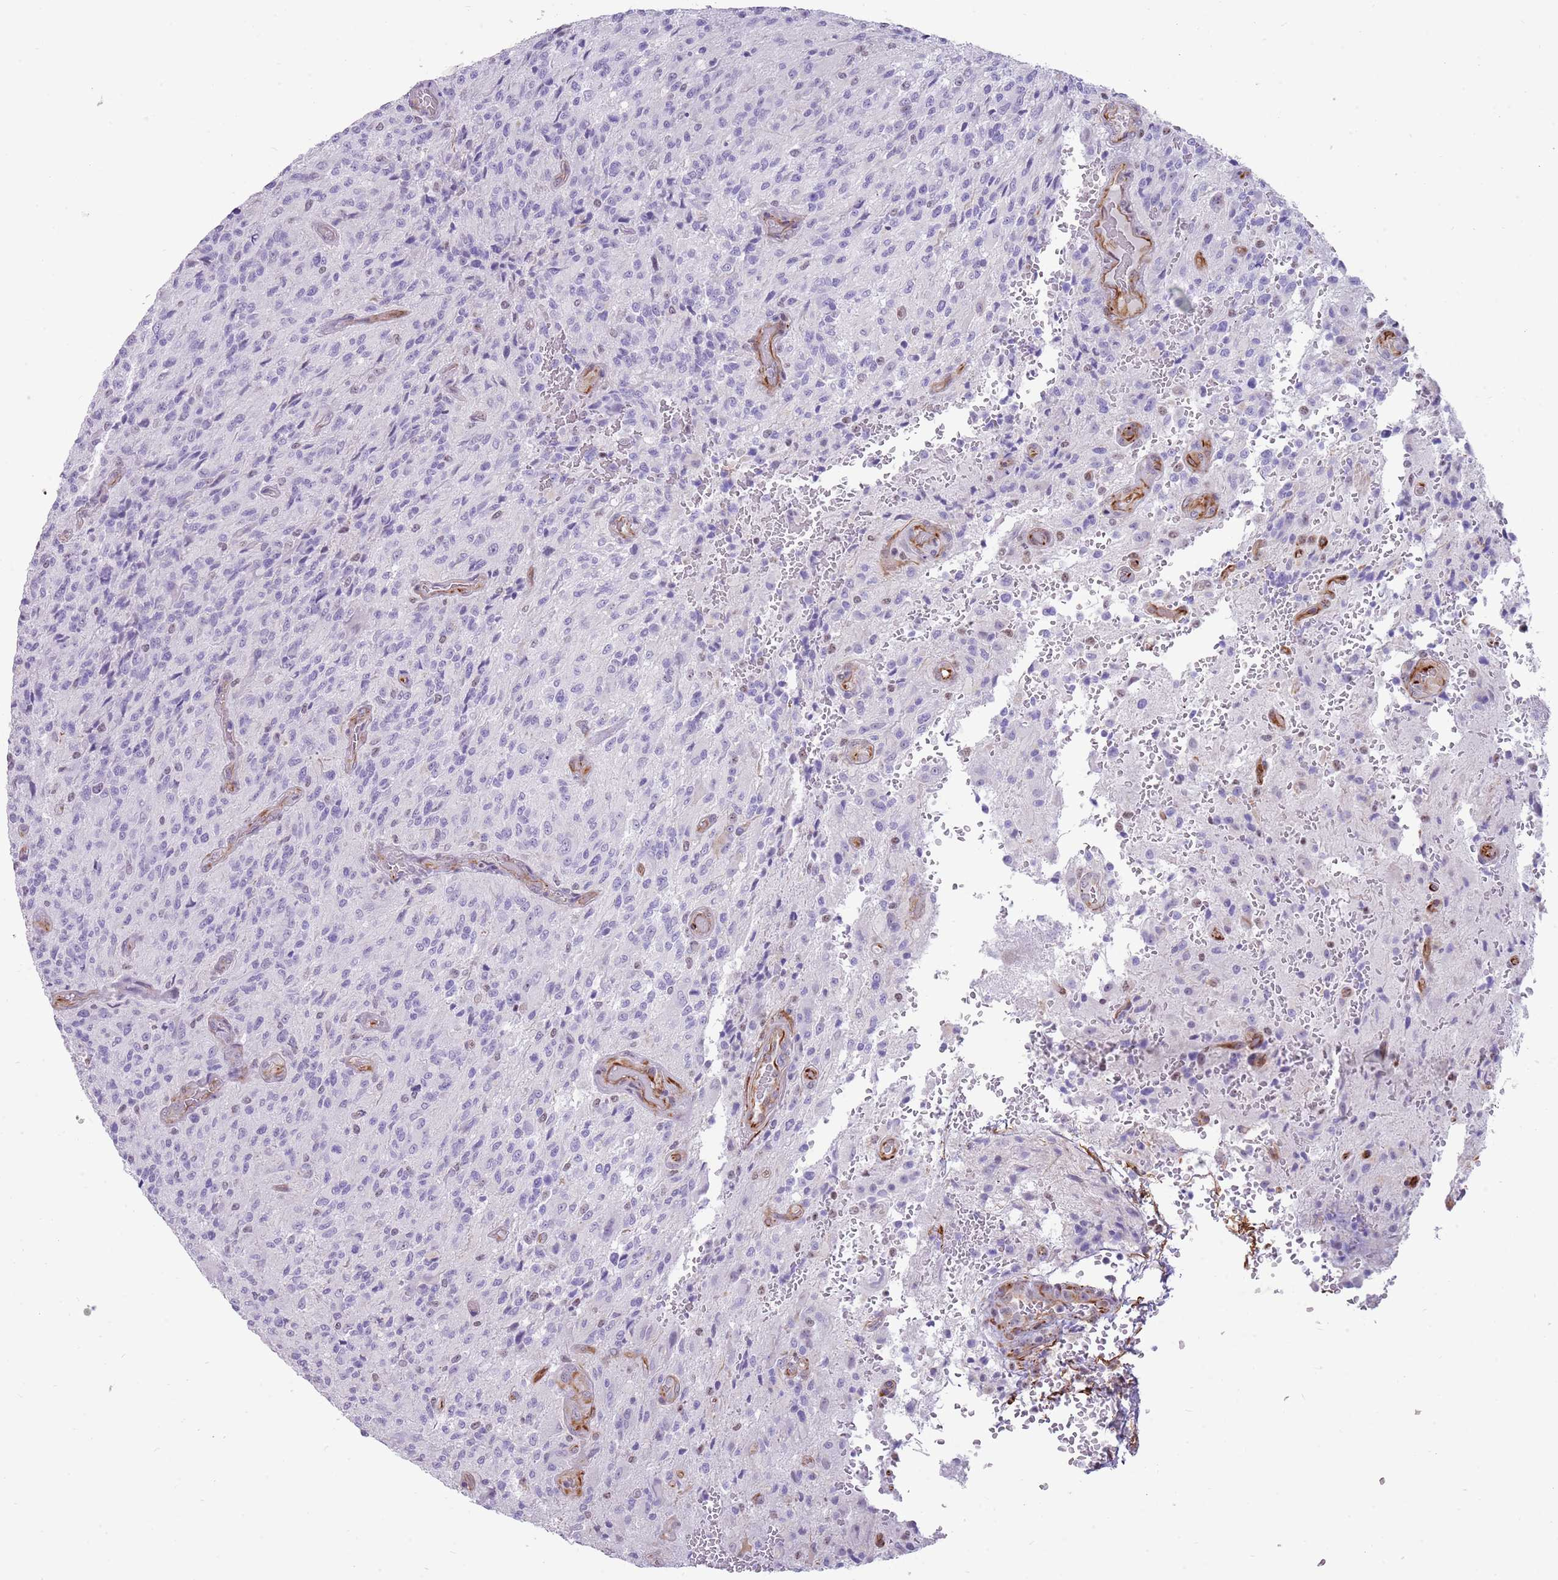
{"staining": {"intensity": "negative", "quantity": "none", "location": "none"}, "tissue": "glioma", "cell_type": "Tumor cells", "image_type": "cancer", "snomed": [{"axis": "morphology", "description": "Normal tissue, NOS"}, {"axis": "morphology", "description": "Glioma, malignant, High grade"}, {"axis": "topography", "description": "Cerebral cortex"}], "caption": "A histopathology image of human glioma is negative for staining in tumor cells. (DAB IHC, high magnification).", "gene": "NBPF3", "patient": {"sex": "male", "age": 56}}